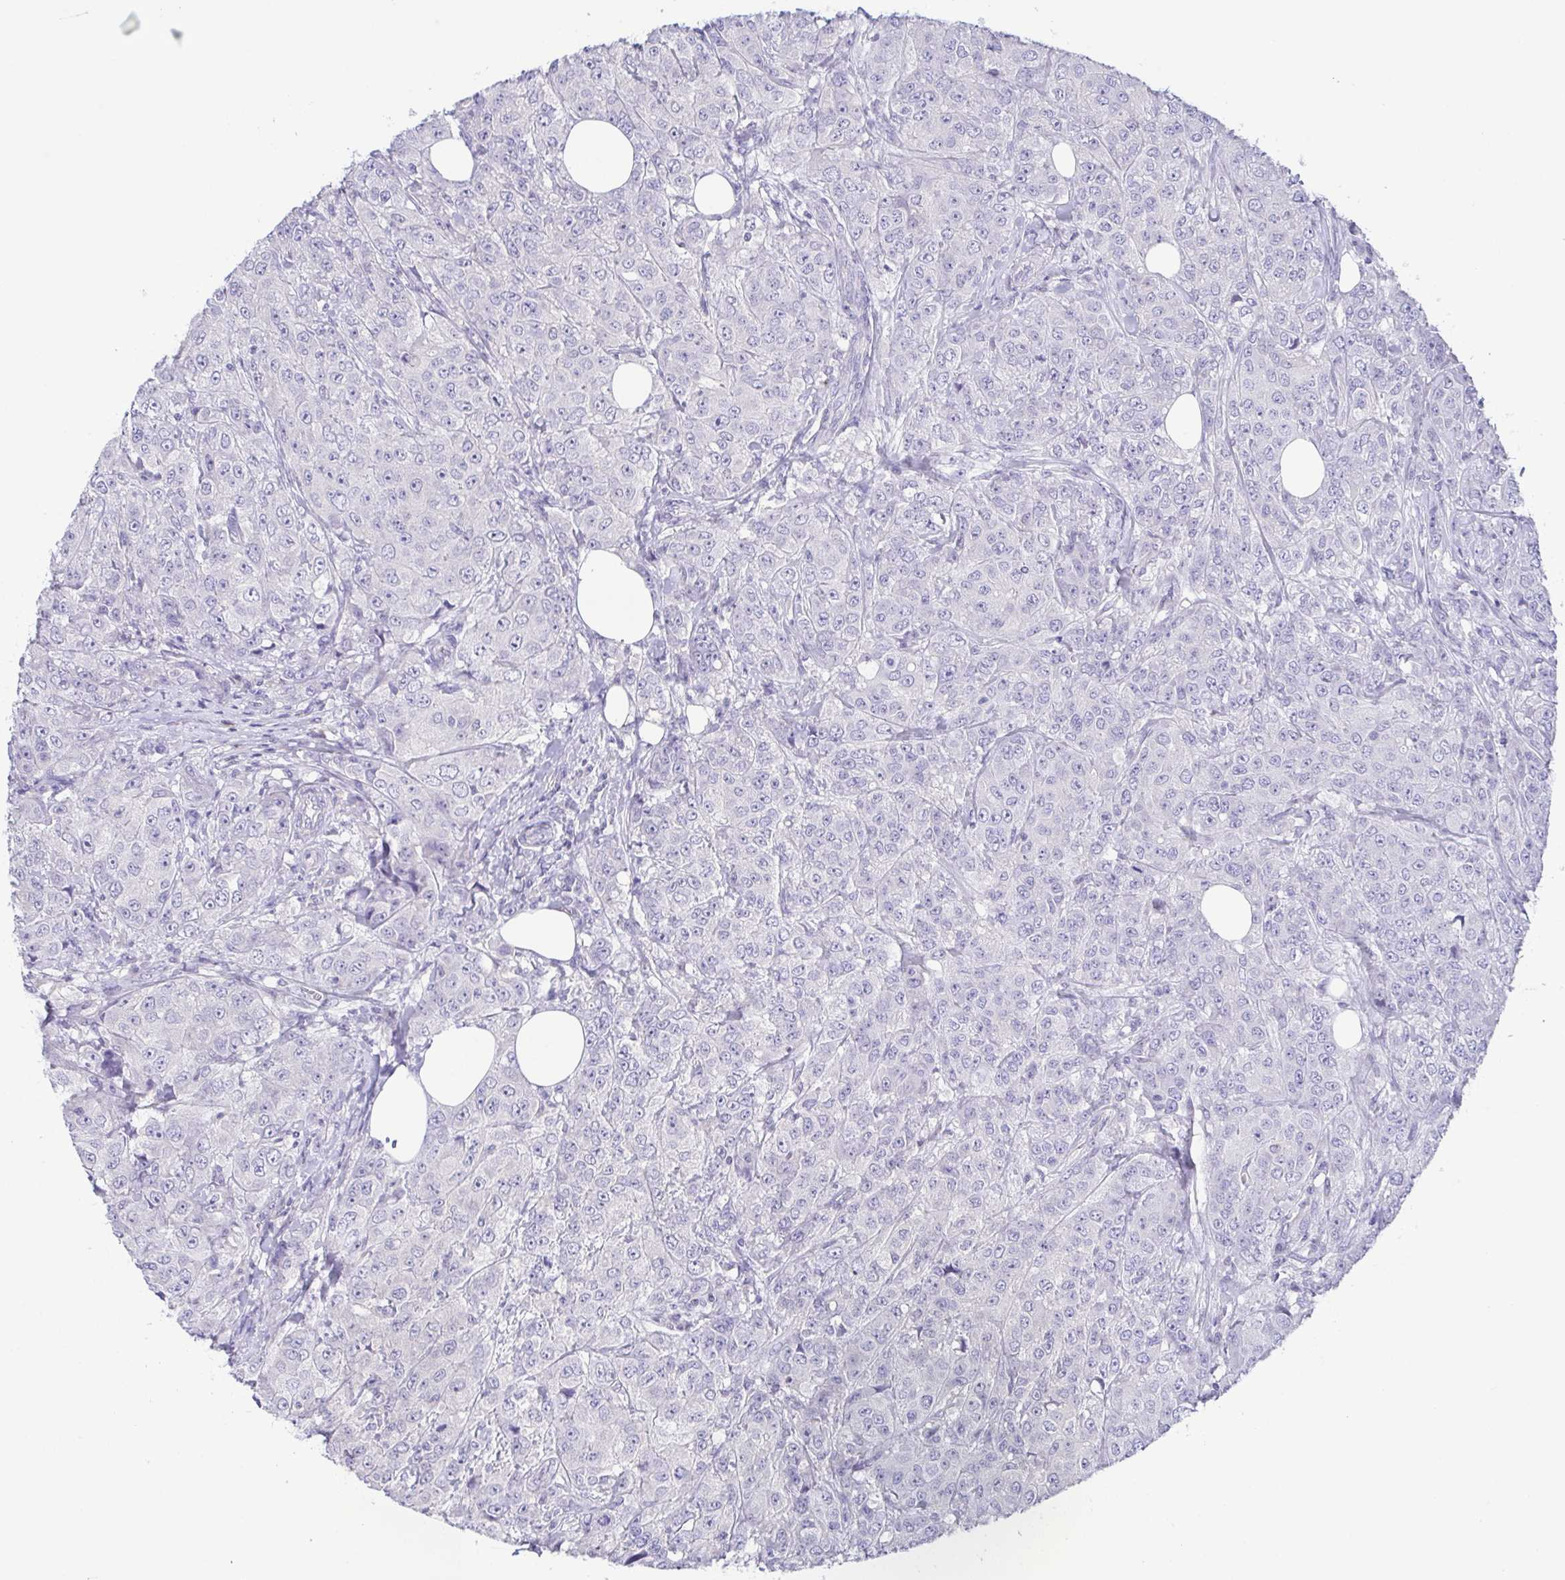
{"staining": {"intensity": "negative", "quantity": "none", "location": "none"}, "tissue": "breast cancer", "cell_type": "Tumor cells", "image_type": "cancer", "snomed": [{"axis": "morphology", "description": "Normal tissue, NOS"}, {"axis": "morphology", "description": "Duct carcinoma"}, {"axis": "topography", "description": "Breast"}], "caption": "IHC histopathology image of intraductal carcinoma (breast) stained for a protein (brown), which demonstrates no staining in tumor cells. (DAB (3,3'-diaminobenzidine) immunohistochemistry (IHC), high magnification).", "gene": "PKDREJ", "patient": {"sex": "female", "age": 43}}